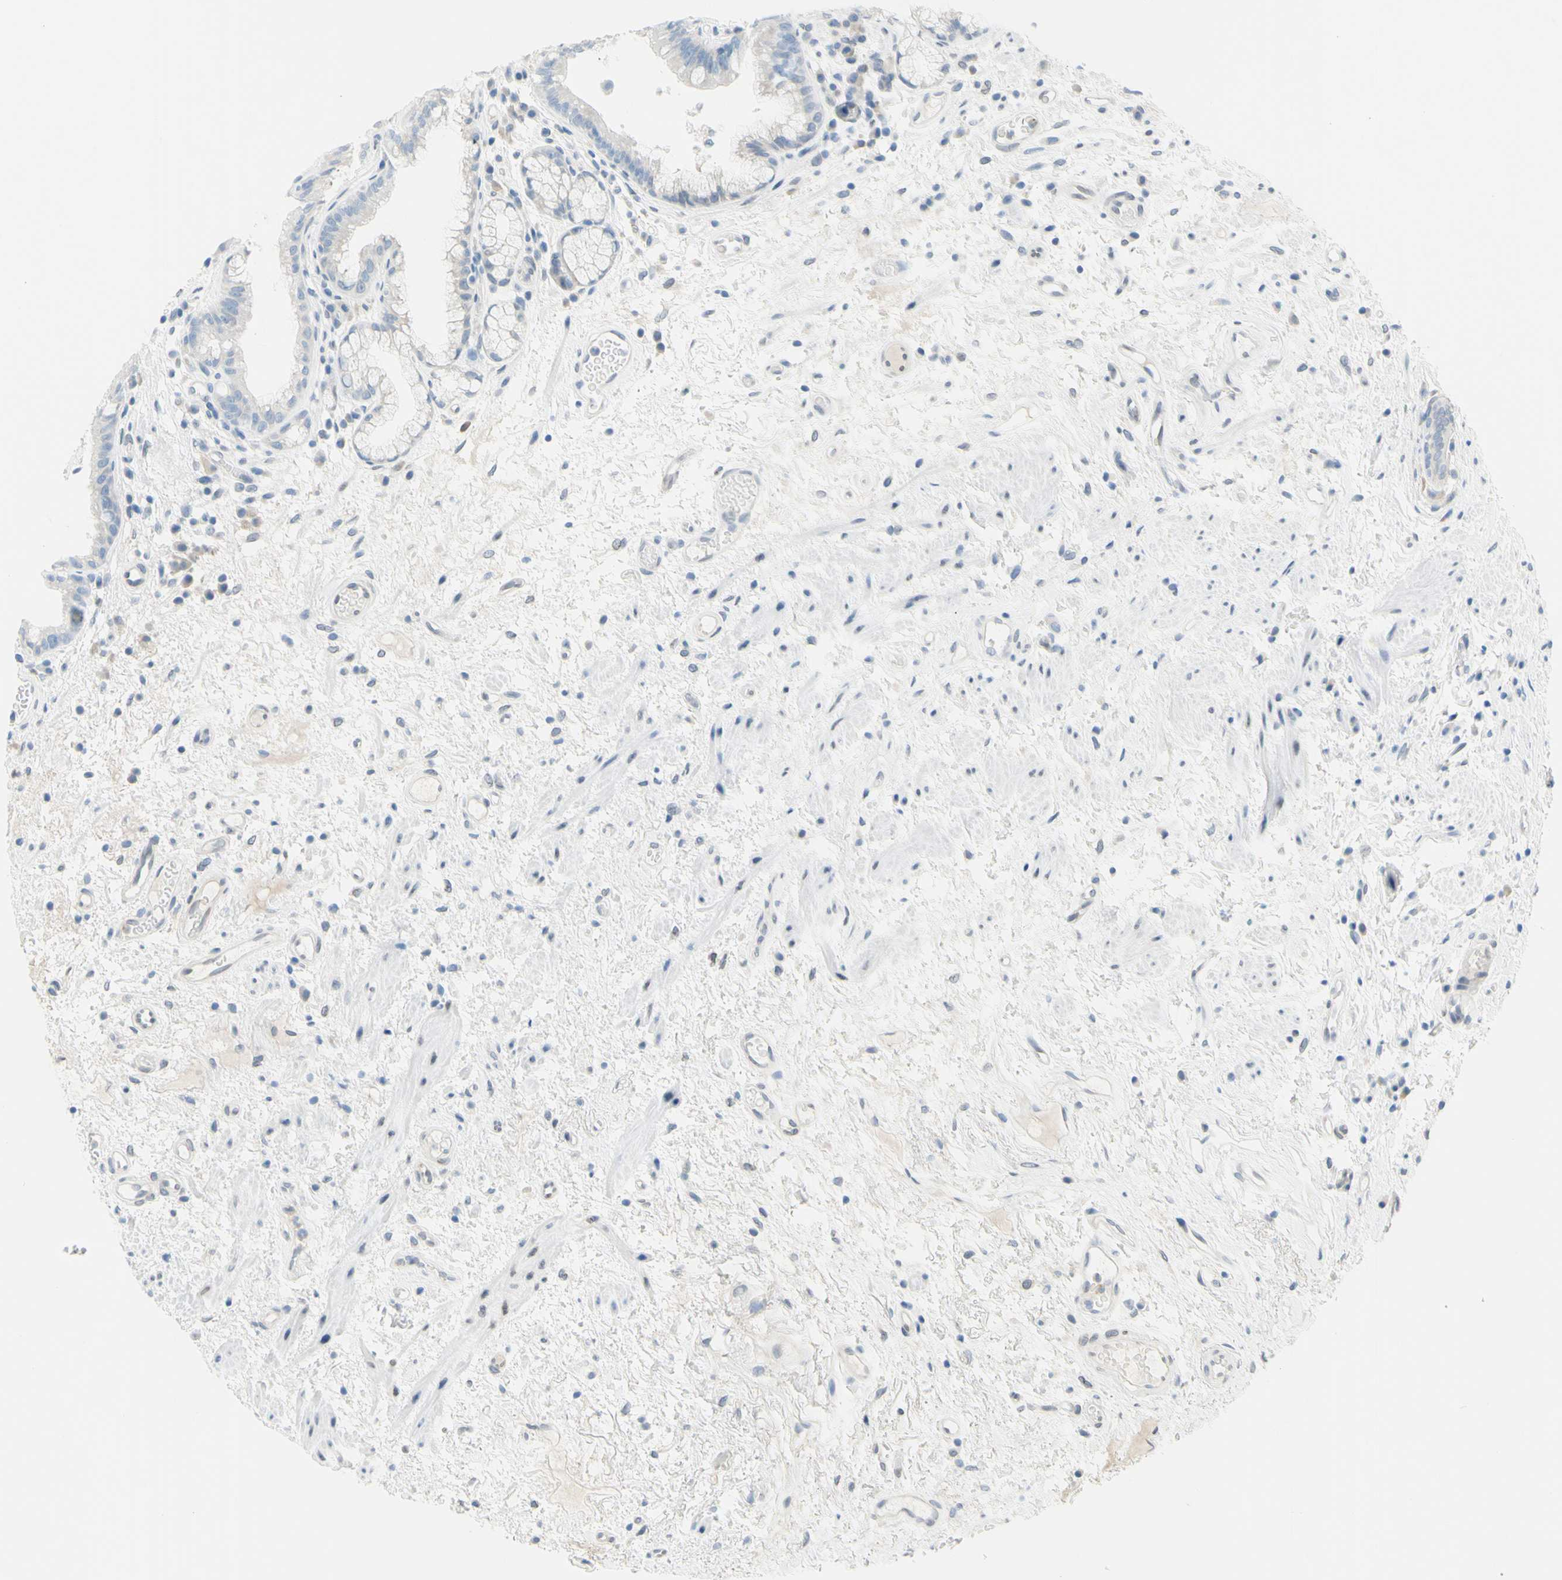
{"staining": {"intensity": "negative", "quantity": "none", "location": "none"}, "tissue": "stomach", "cell_type": "Glandular cells", "image_type": "normal", "snomed": [{"axis": "morphology", "description": "Normal tissue, NOS"}, {"axis": "topography", "description": "Stomach, upper"}], "caption": "This is an immunohistochemistry (IHC) histopathology image of benign stomach. There is no positivity in glandular cells.", "gene": "DCT", "patient": {"sex": "male", "age": 72}}